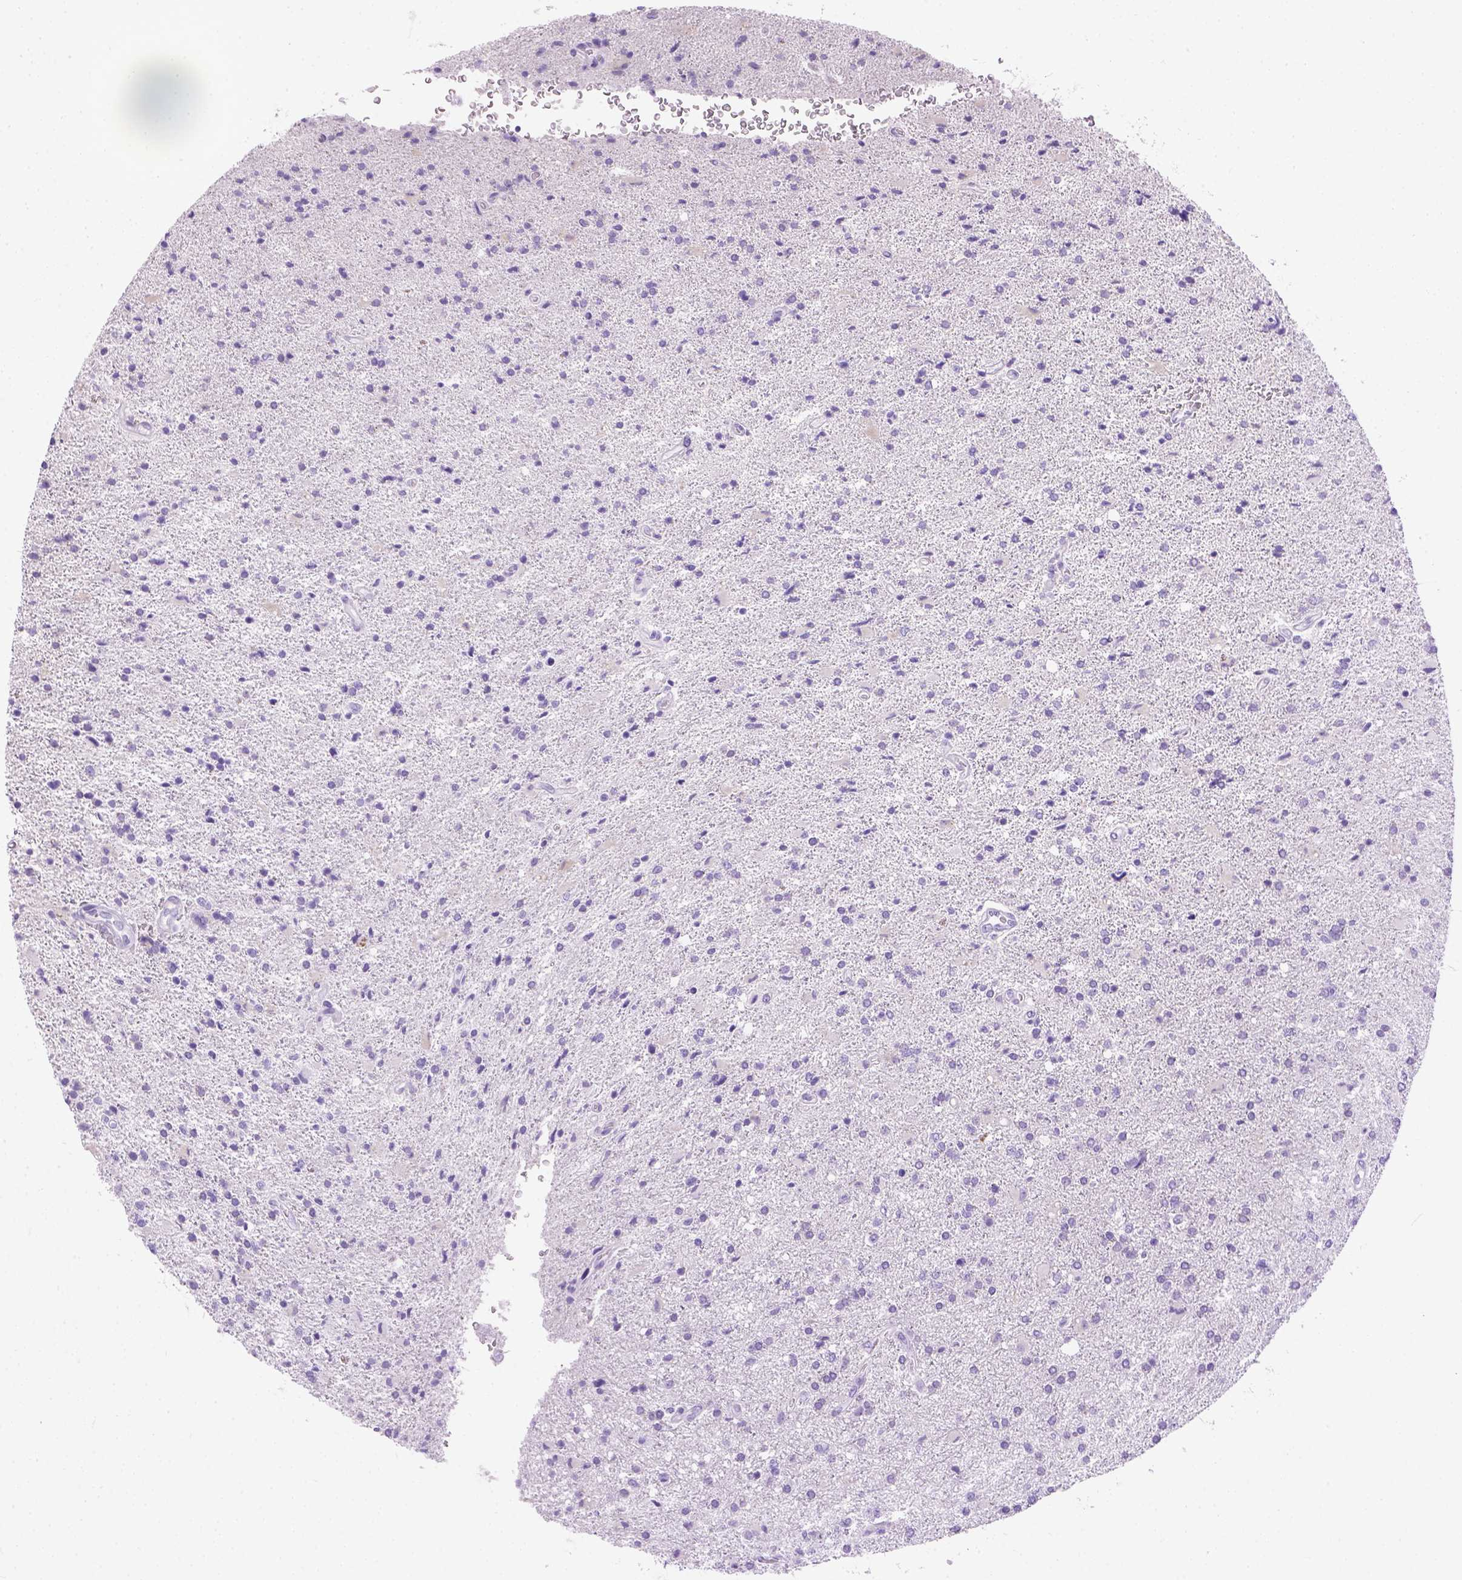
{"staining": {"intensity": "negative", "quantity": "none", "location": "none"}, "tissue": "glioma", "cell_type": "Tumor cells", "image_type": "cancer", "snomed": [{"axis": "morphology", "description": "Glioma, malignant, High grade"}, {"axis": "topography", "description": "Cerebral cortex"}], "caption": "Immunohistochemistry (IHC) histopathology image of human malignant glioma (high-grade) stained for a protein (brown), which exhibits no expression in tumor cells.", "gene": "TMEM38A", "patient": {"sex": "male", "age": 70}}